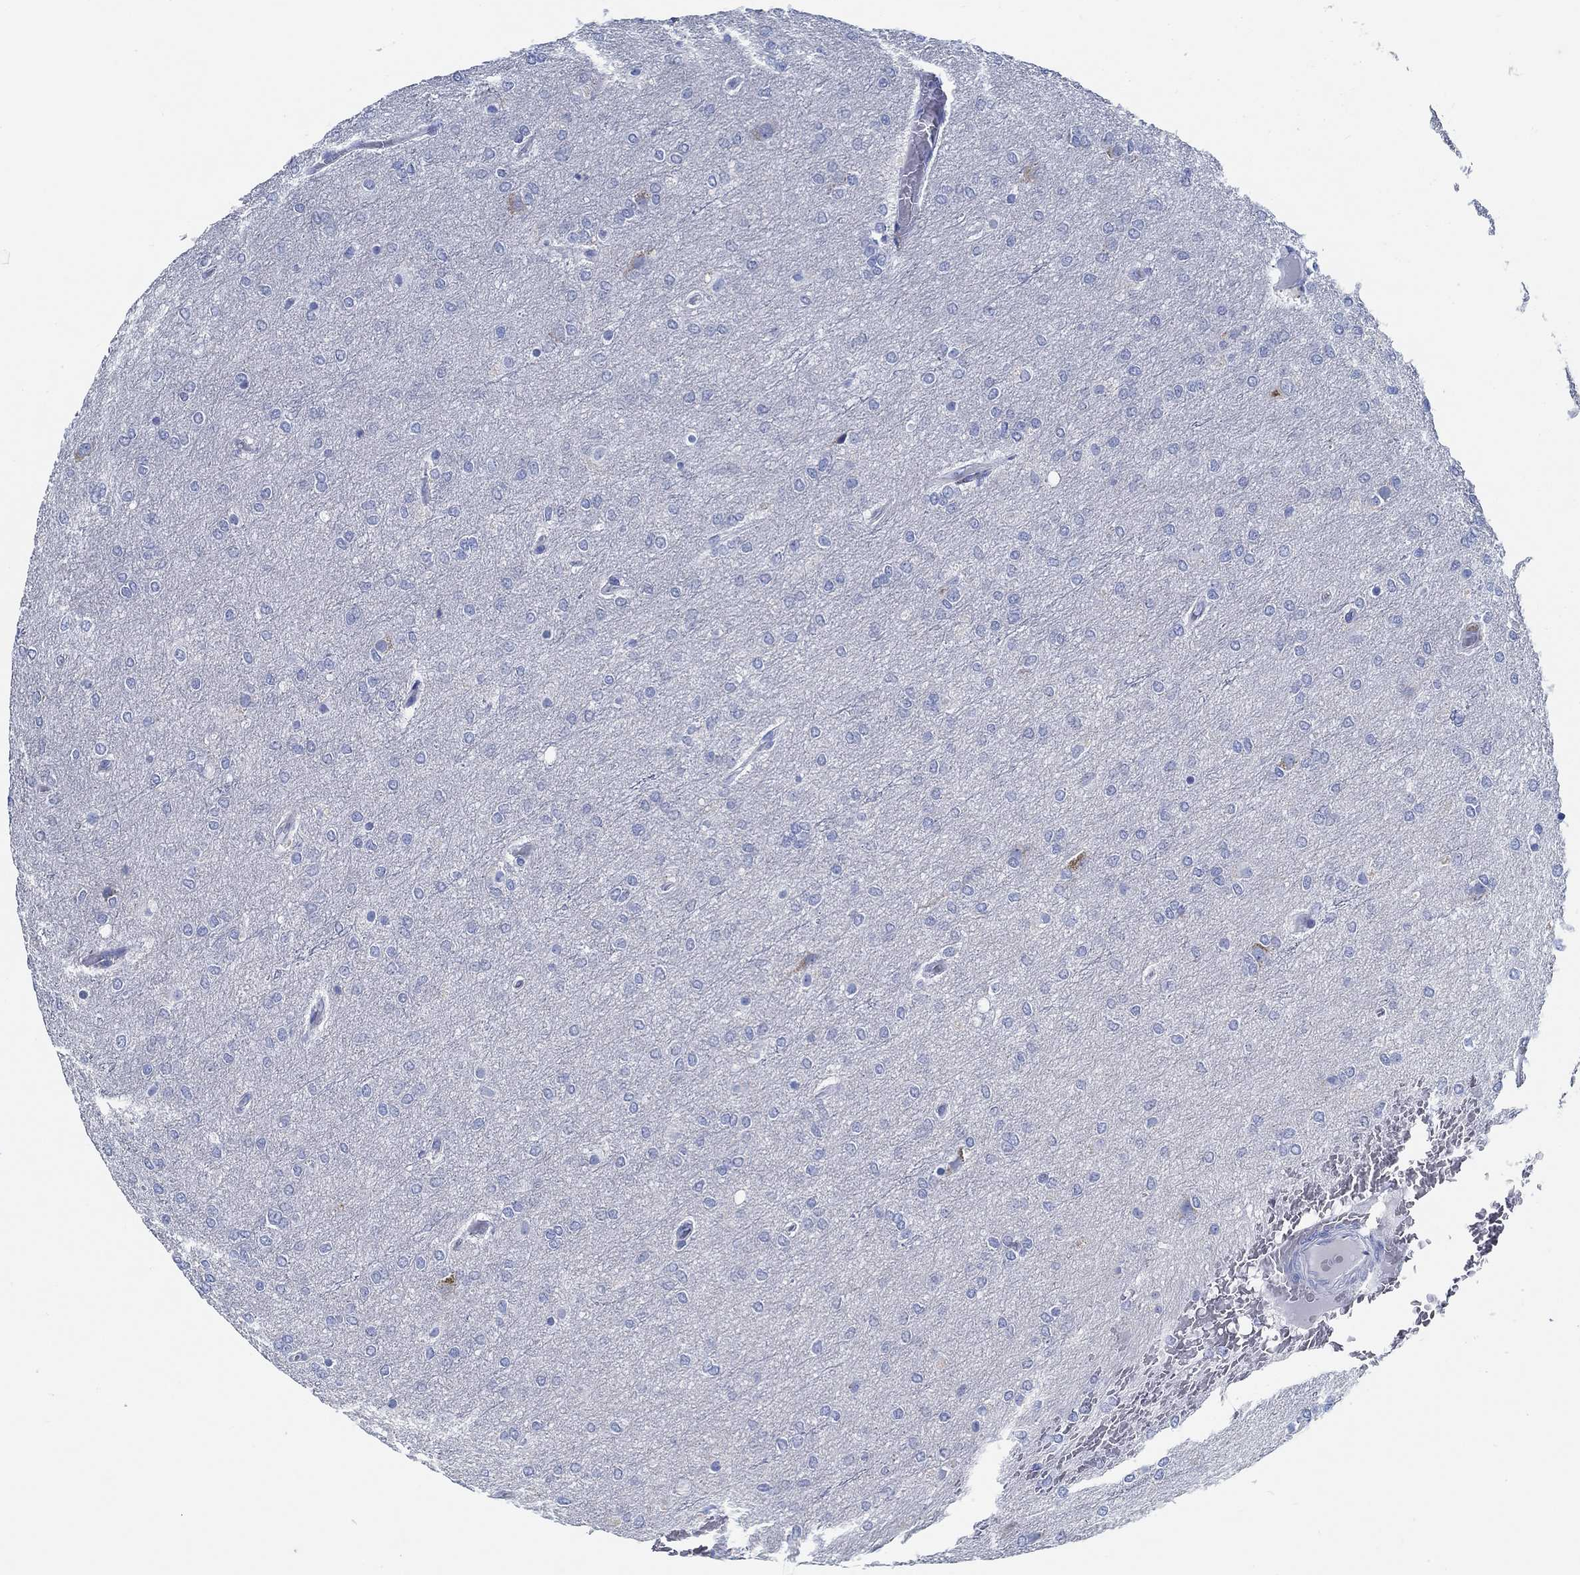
{"staining": {"intensity": "negative", "quantity": "none", "location": "none"}, "tissue": "glioma", "cell_type": "Tumor cells", "image_type": "cancer", "snomed": [{"axis": "morphology", "description": "Glioma, malignant, High grade"}, {"axis": "topography", "description": "Brain"}], "caption": "A photomicrograph of malignant high-grade glioma stained for a protein demonstrates no brown staining in tumor cells.", "gene": "SLC45A1", "patient": {"sex": "female", "age": 61}}